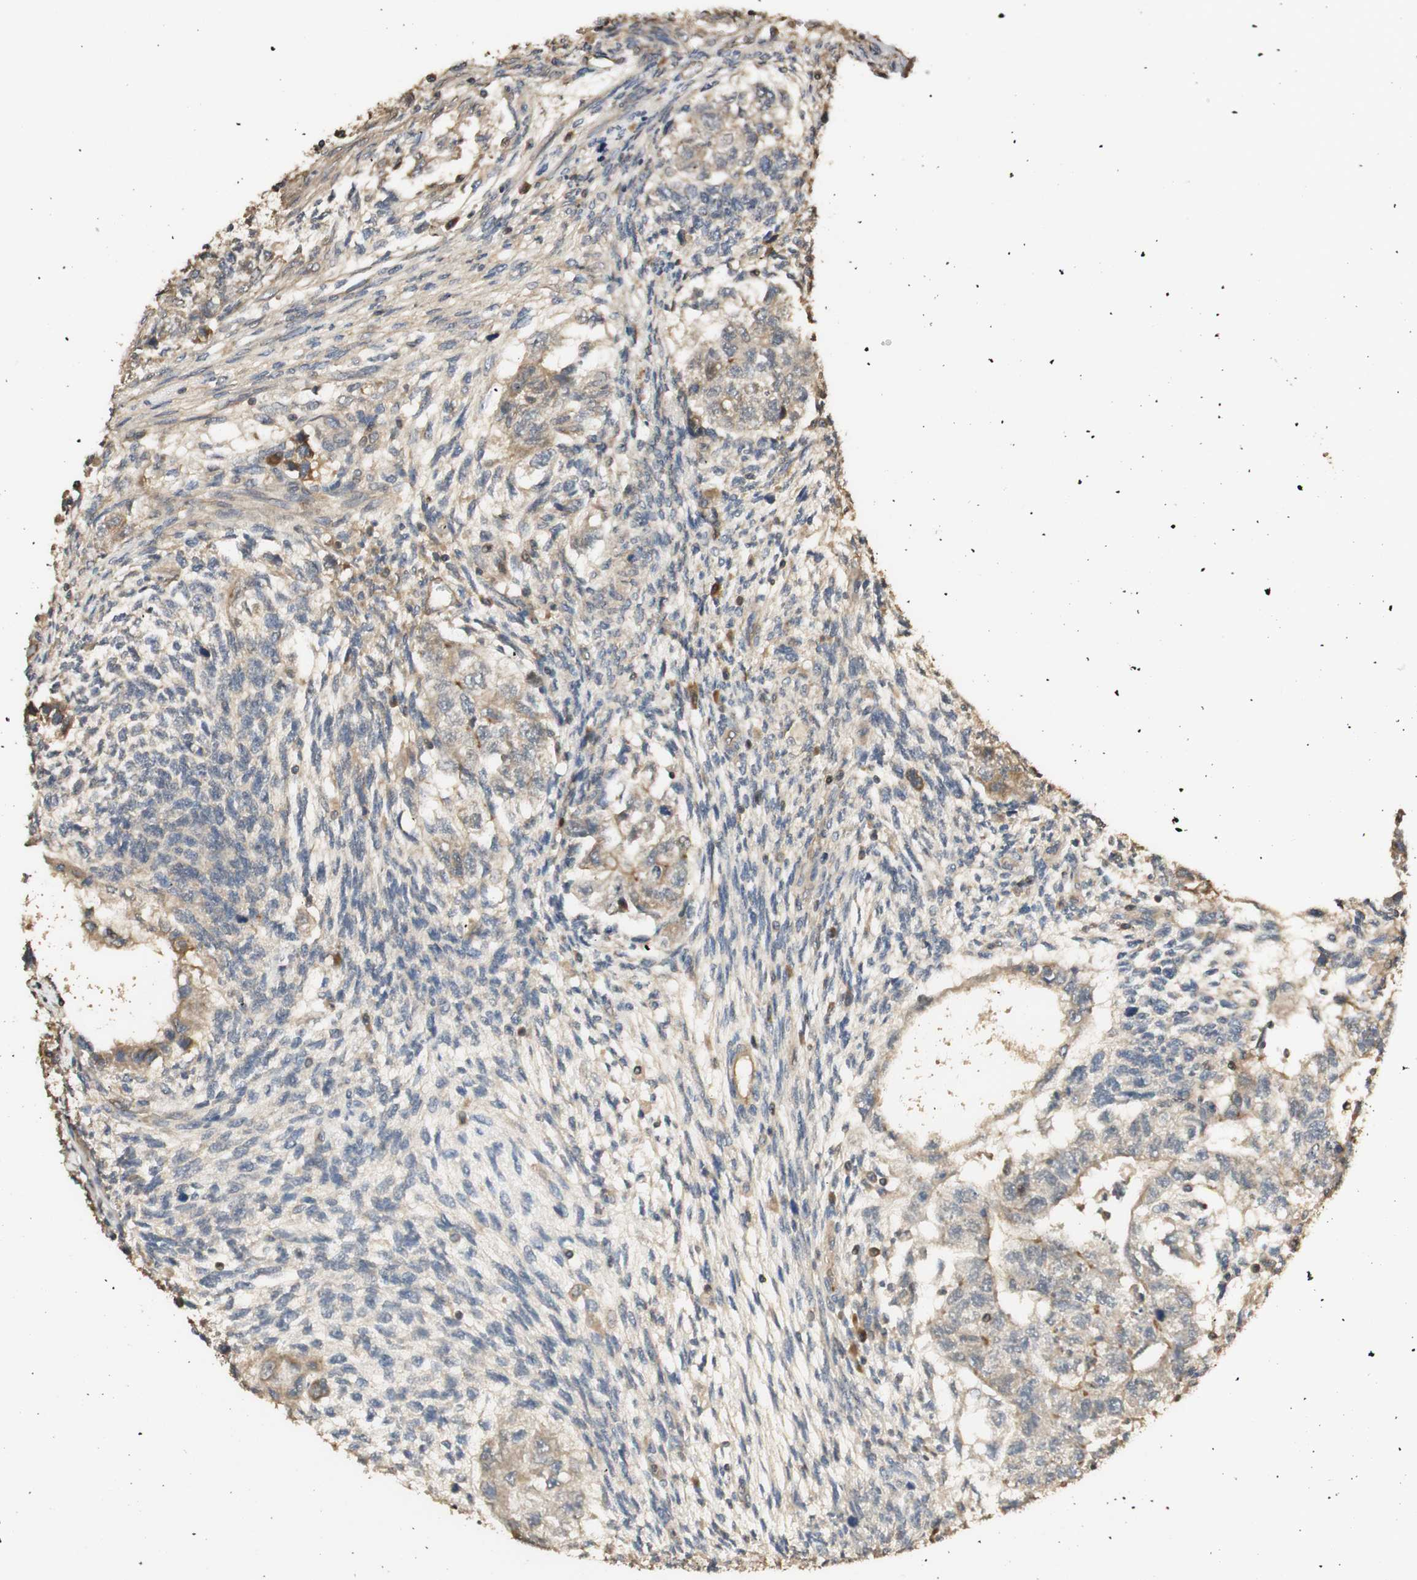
{"staining": {"intensity": "weak", "quantity": ">75%", "location": "cytoplasmic/membranous"}, "tissue": "testis cancer", "cell_type": "Tumor cells", "image_type": "cancer", "snomed": [{"axis": "morphology", "description": "Normal tissue, NOS"}, {"axis": "morphology", "description": "Carcinoma, Embryonal, NOS"}, {"axis": "topography", "description": "Testis"}], "caption": "This micrograph demonstrates IHC staining of testis cancer (embryonal carcinoma), with low weak cytoplasmic/membranous expression in about >75% of tumor cells.", "gene": "AGER", "patient": {"sex": "male", "age": 36}}